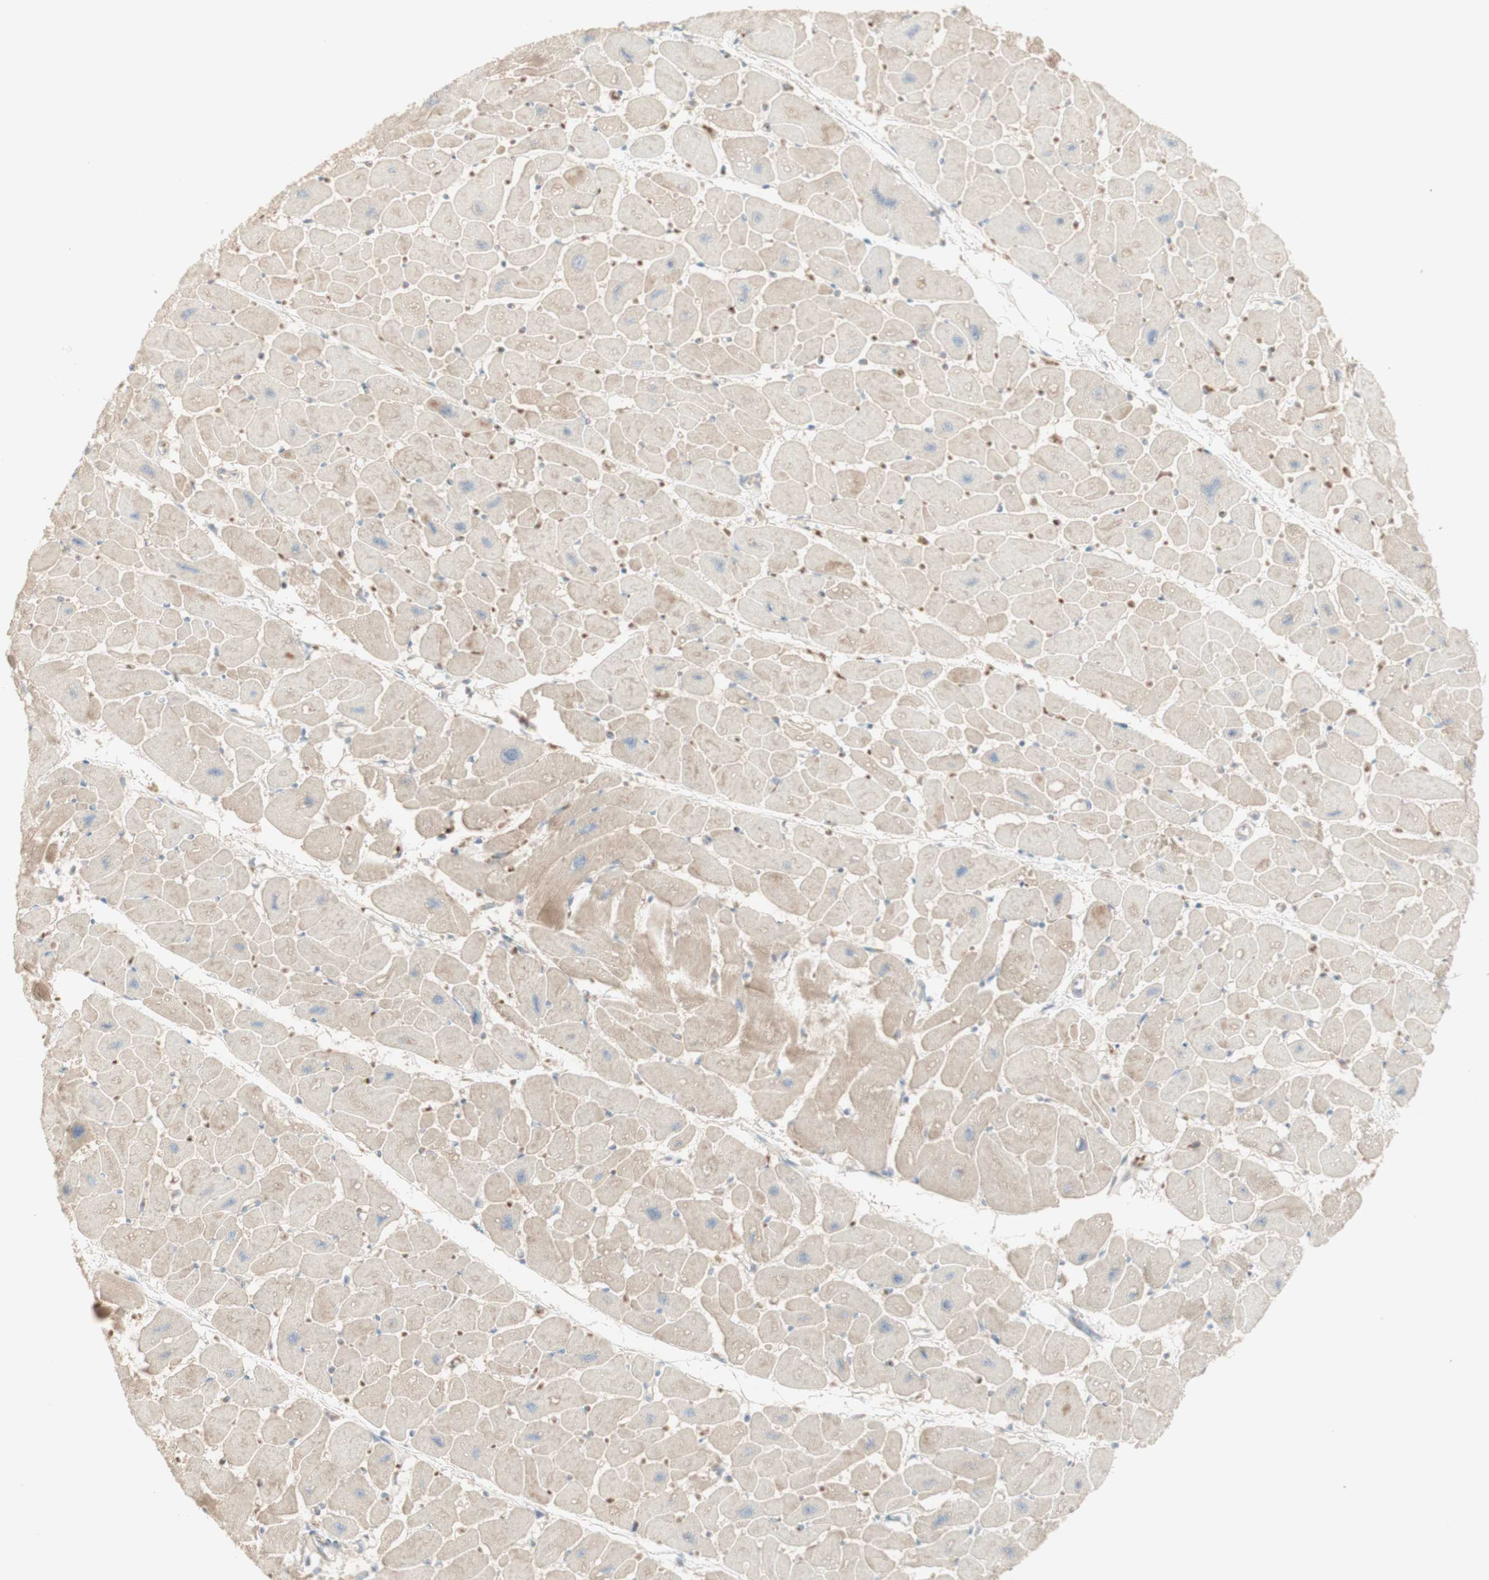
{"staining": {"intensity": "moderate", "quantity": ">75%", "location": "cytoplasmic/membranous"}, "tissue": "heart muscle", "cell_type": "Cardiomyocytes", "image_type": "normal", "snomed": [{"axis": "morphology", "description": "Normal tissue, NOS"}, {"axis": "topography", "description": "Heart"}], "caption": "The micrograph reveals immunohistochemical staining of benign heart muscle. There is moderate cytoplasmic/membranous positivity is appreciated in about >75% of cardiomyocytes. The staining is performed using DAB (3,3'-diaminobenzidine) brown chromogen to label protein expression. The nuclei are counter-stained blue using hematoxylin.", "gene": "PTGER4", "patient": {"sex": "female", "age": 54}}